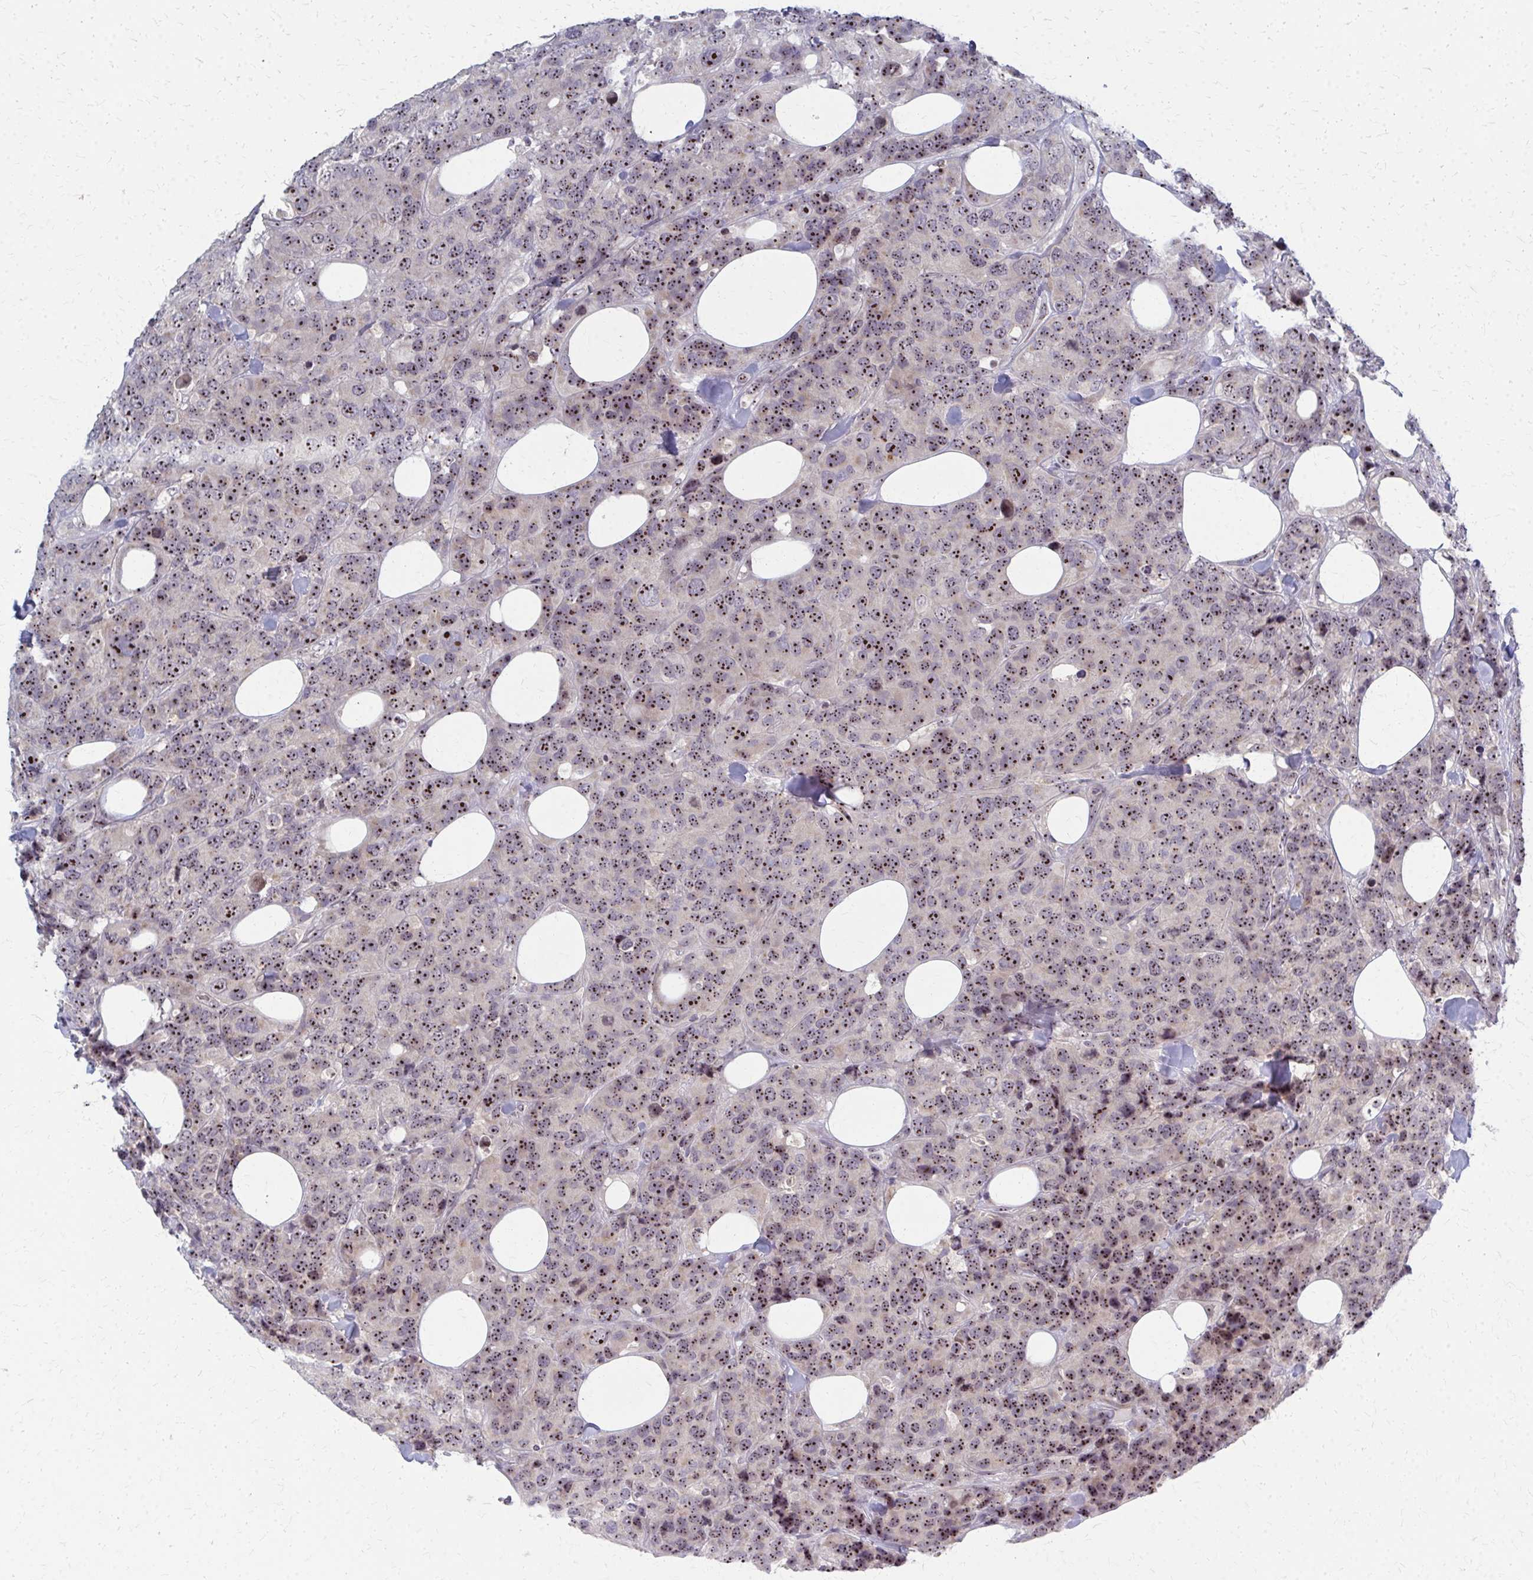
{"staining": {"intensity": "moderate", "quantity": ">75%", "location": "cytoplasmic/membranous"}, "tissue": "breast cancer", "cell_type": "Tumor cells", "image_type": "cancer", "snomed": [{"axis": "morphology", "description": "Lobular carcinoma"}, {"axis": "topography", "description": "Breast"}], "caption": "DAB (3,3'-diaminobenzidine) immunohistochemical staining of human breast cancer displays moderate cytoplasmic/membranous protein positivity in approximately >75% of tumor cells. (Brightfield microscopy of DAB IHC at high magnification).", "gene": "NUDT16", "patient": {"sex": "female", "age": 59}}